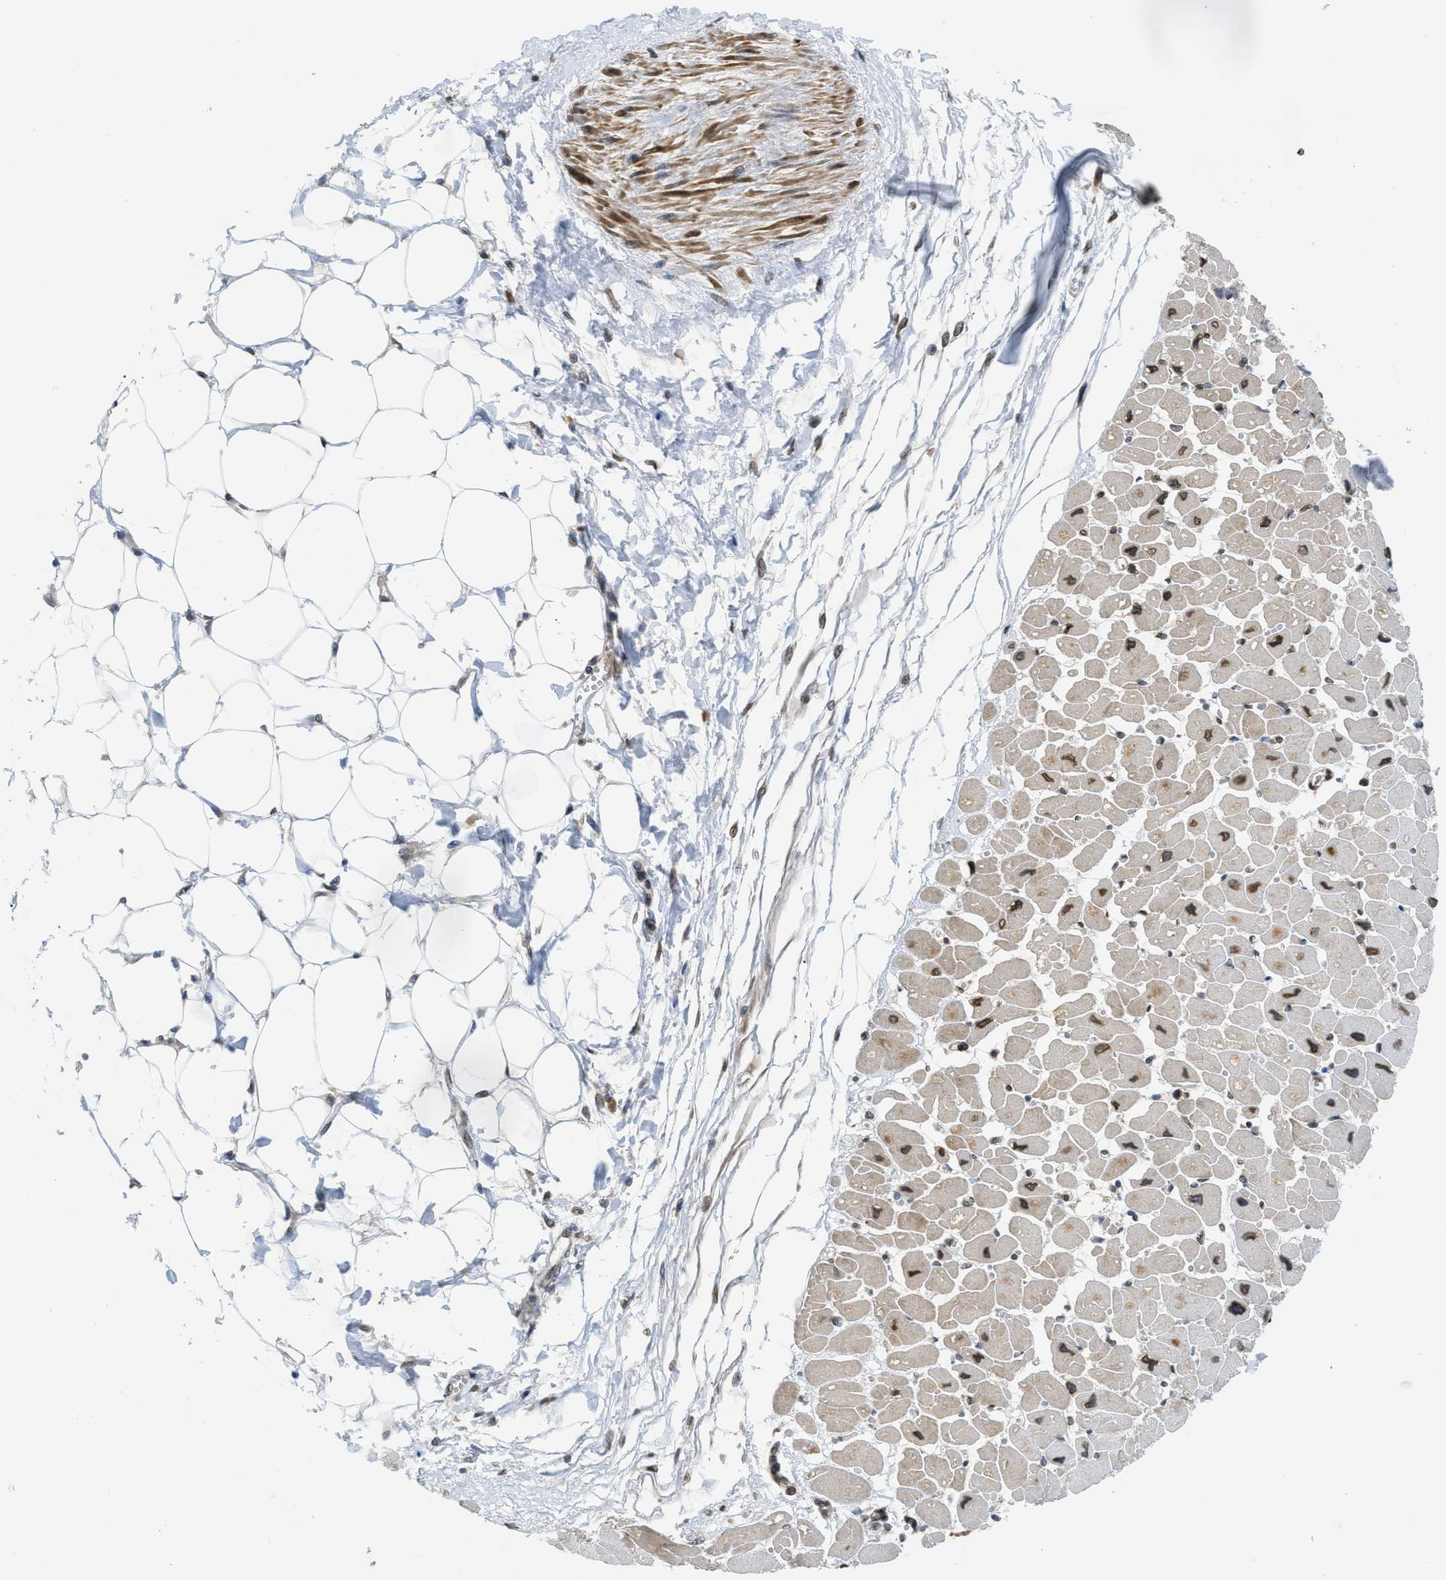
{"staining": {"intensity": "moderate", "quantity": "25%-75%", "location": "cytoplasmic/membranous"}, "tissue": "heart muscle", "cell_type": "Cardiomyocytes", "image_type": "normal", "snomed": [{"axis": "morphology", "description": "Normal tissue, NOS"}, {"axis": "topography", "description": "Heart"}], "caption": "Cardiomyocytes demonstrate medium levels of moderate cytoplasmic/membranous staining in about 25%-75% of cells in normal heart muscle. (brown staining indicates protein expression, while blue staining denotes nuclei).", "gene": "EIF2AK3", "patient": {"sex": "female", "age": 54}}